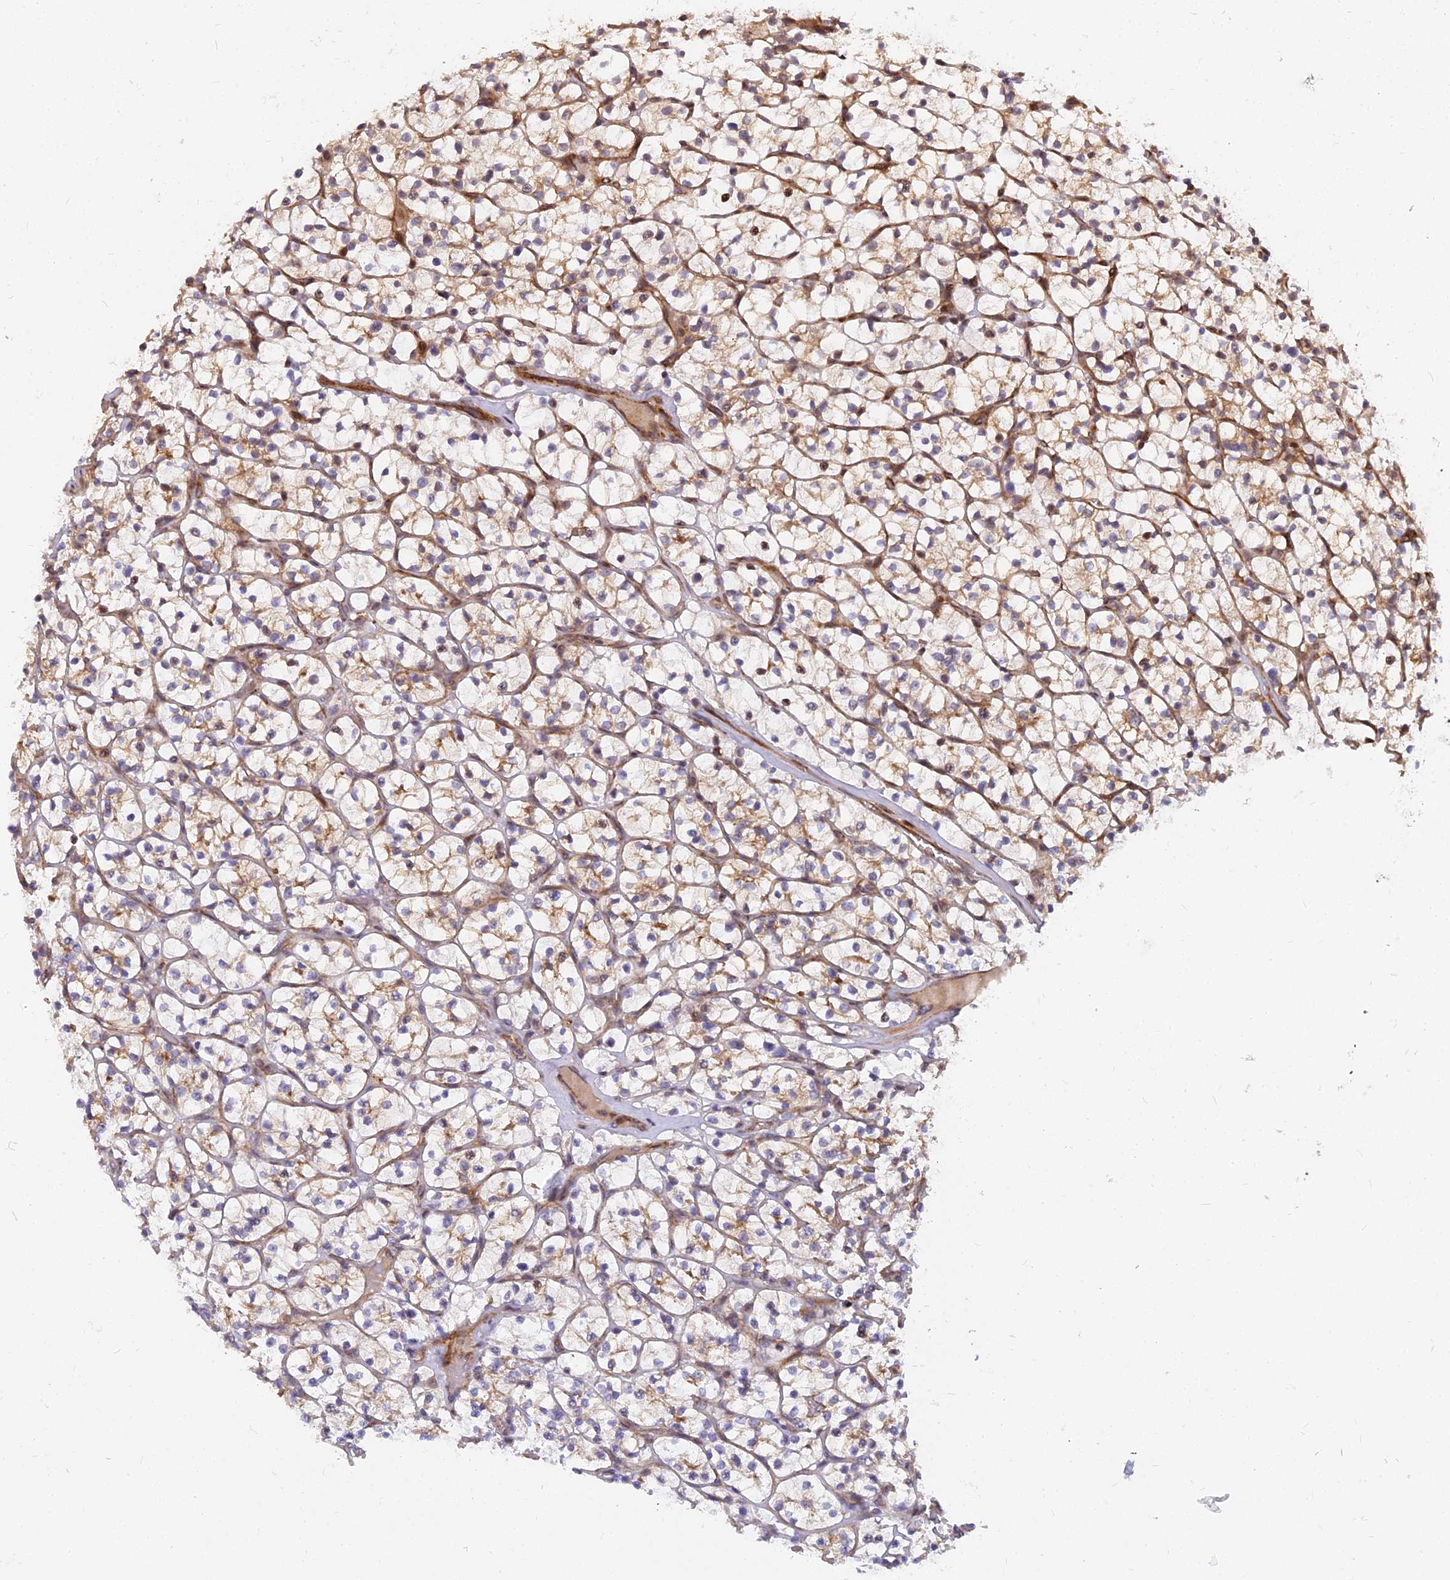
{"staining": {"intensity": "moderate", "quantity": "25%-75%", "location": "cytoplasmic/membranous"}, "tissue": "renal cancer", "cell_type": "Tumor cells", "image_type": "cancer", "snomed": [{"axis": "morphology", "description": "Adenocarcinoma, NOS"}, {"axis": "topography", "description": "Kidney"}], "caption": "Renal cancer (adenocarcinoma) stained with DAB immunohistochemistry (IHC) shows medium levels of moderate cytoplasmic/membranous staining in about 25%-75% of tumor cells. The protein of interest is shown in brown color, while the nuclei are stained blue.", "gene": "GLYATL3", "patient": {"sex": "female", "age": 64}}